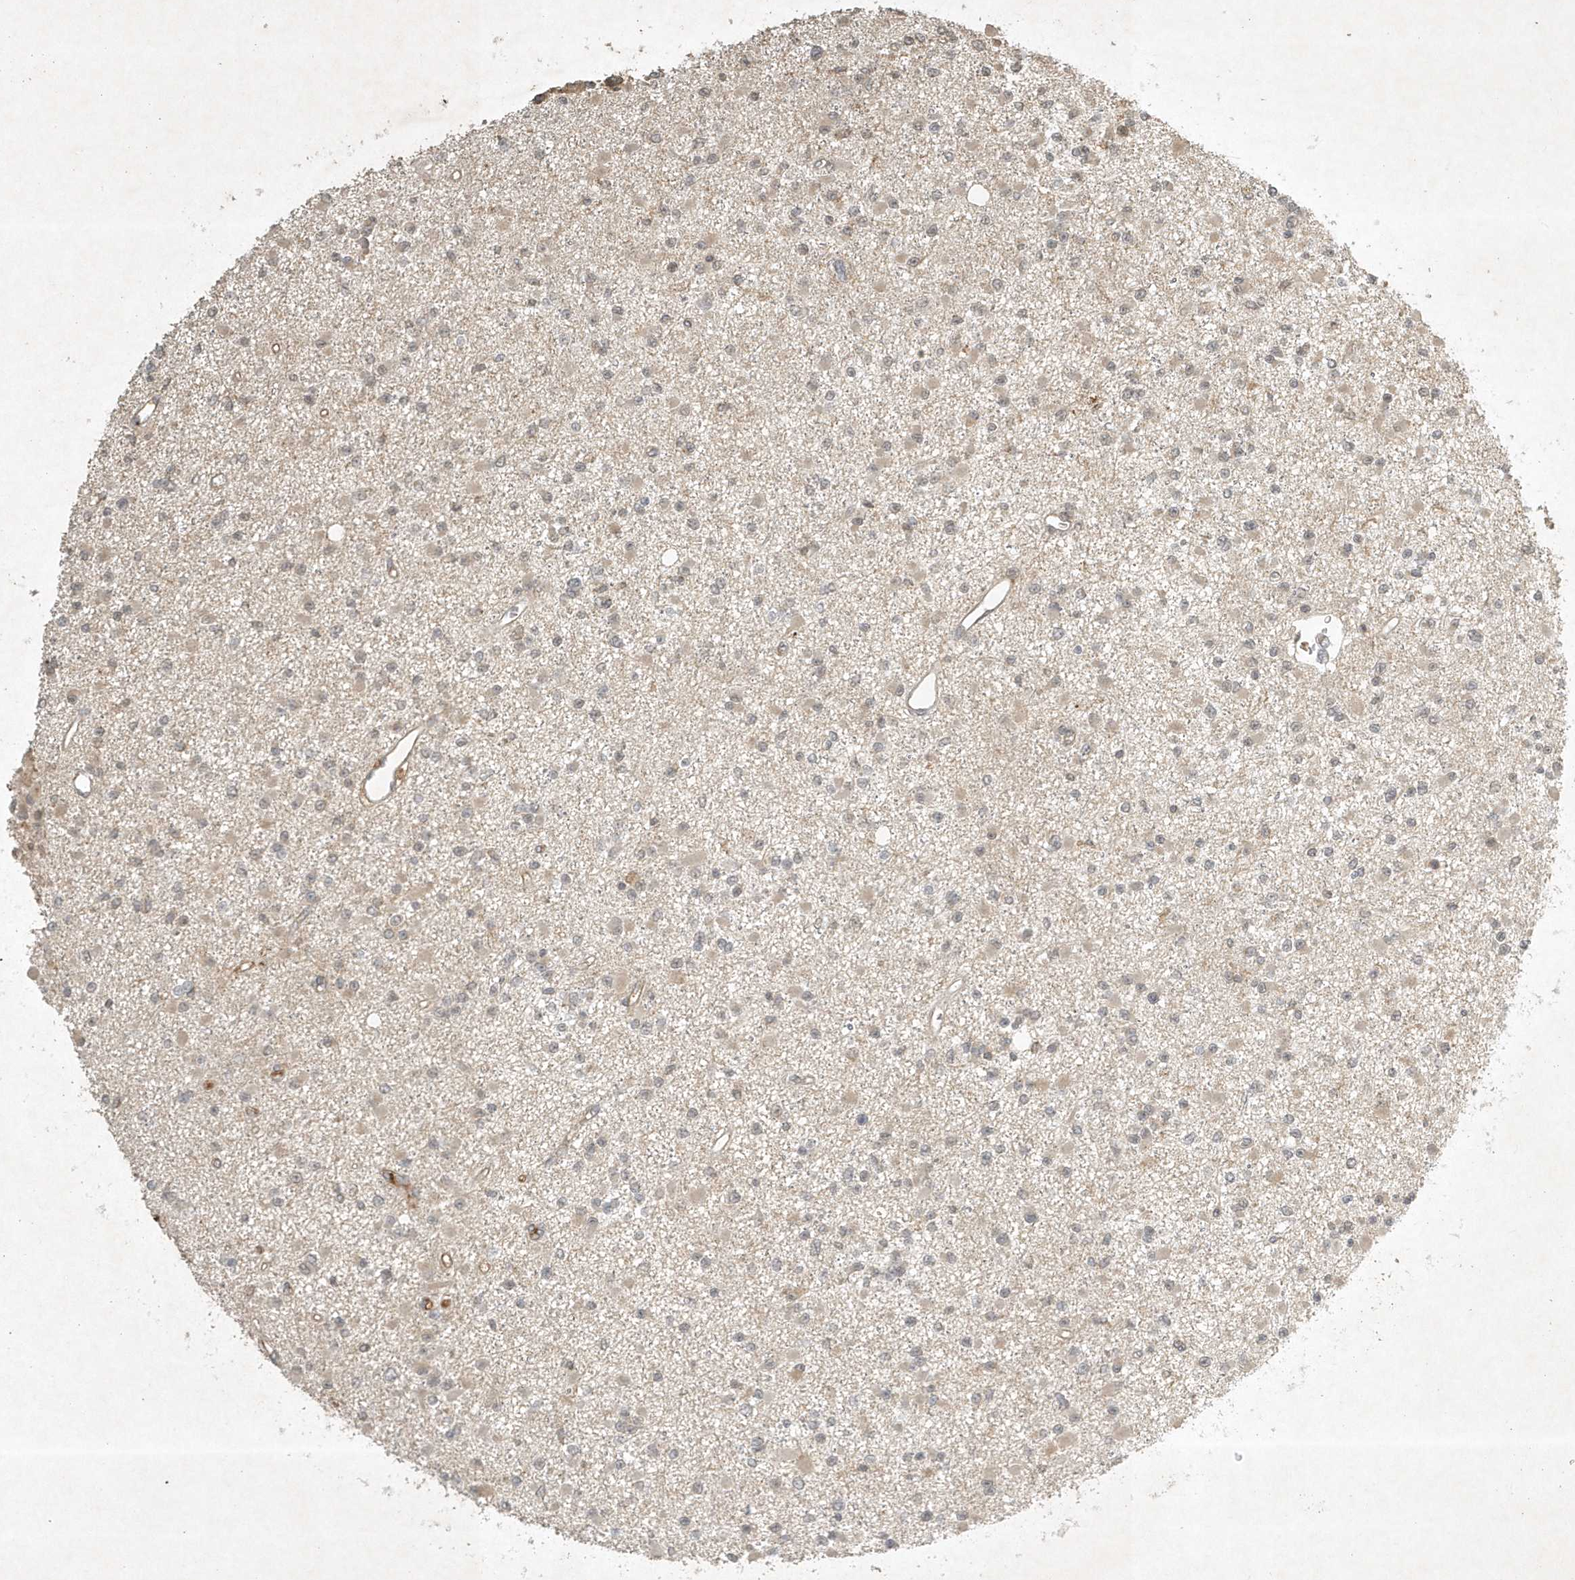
{"staining": {"intensity": "negative", "quantity": "none", "location": "none"}, "tissue": "glioma", "cell_type": "Tumor cells", "image_type": "cancer", "snomed": [{"axis": "morphology", "description": "Glioma, malignant, Low grade"}, {"axis": "topography", "description": "Brain"}], "caption": "This is a photomicrograph of IHC staining of malignant low-grade glioma, which shows no staining in tumor cells. The staining was performed using DAB to visualize the protein expression in brown, while the nuclei were stained in blue with hematoxylin (Magnification: 20x).", "gene": "TNFAIP6", "patient": {"sex": "female", "age": 22}}